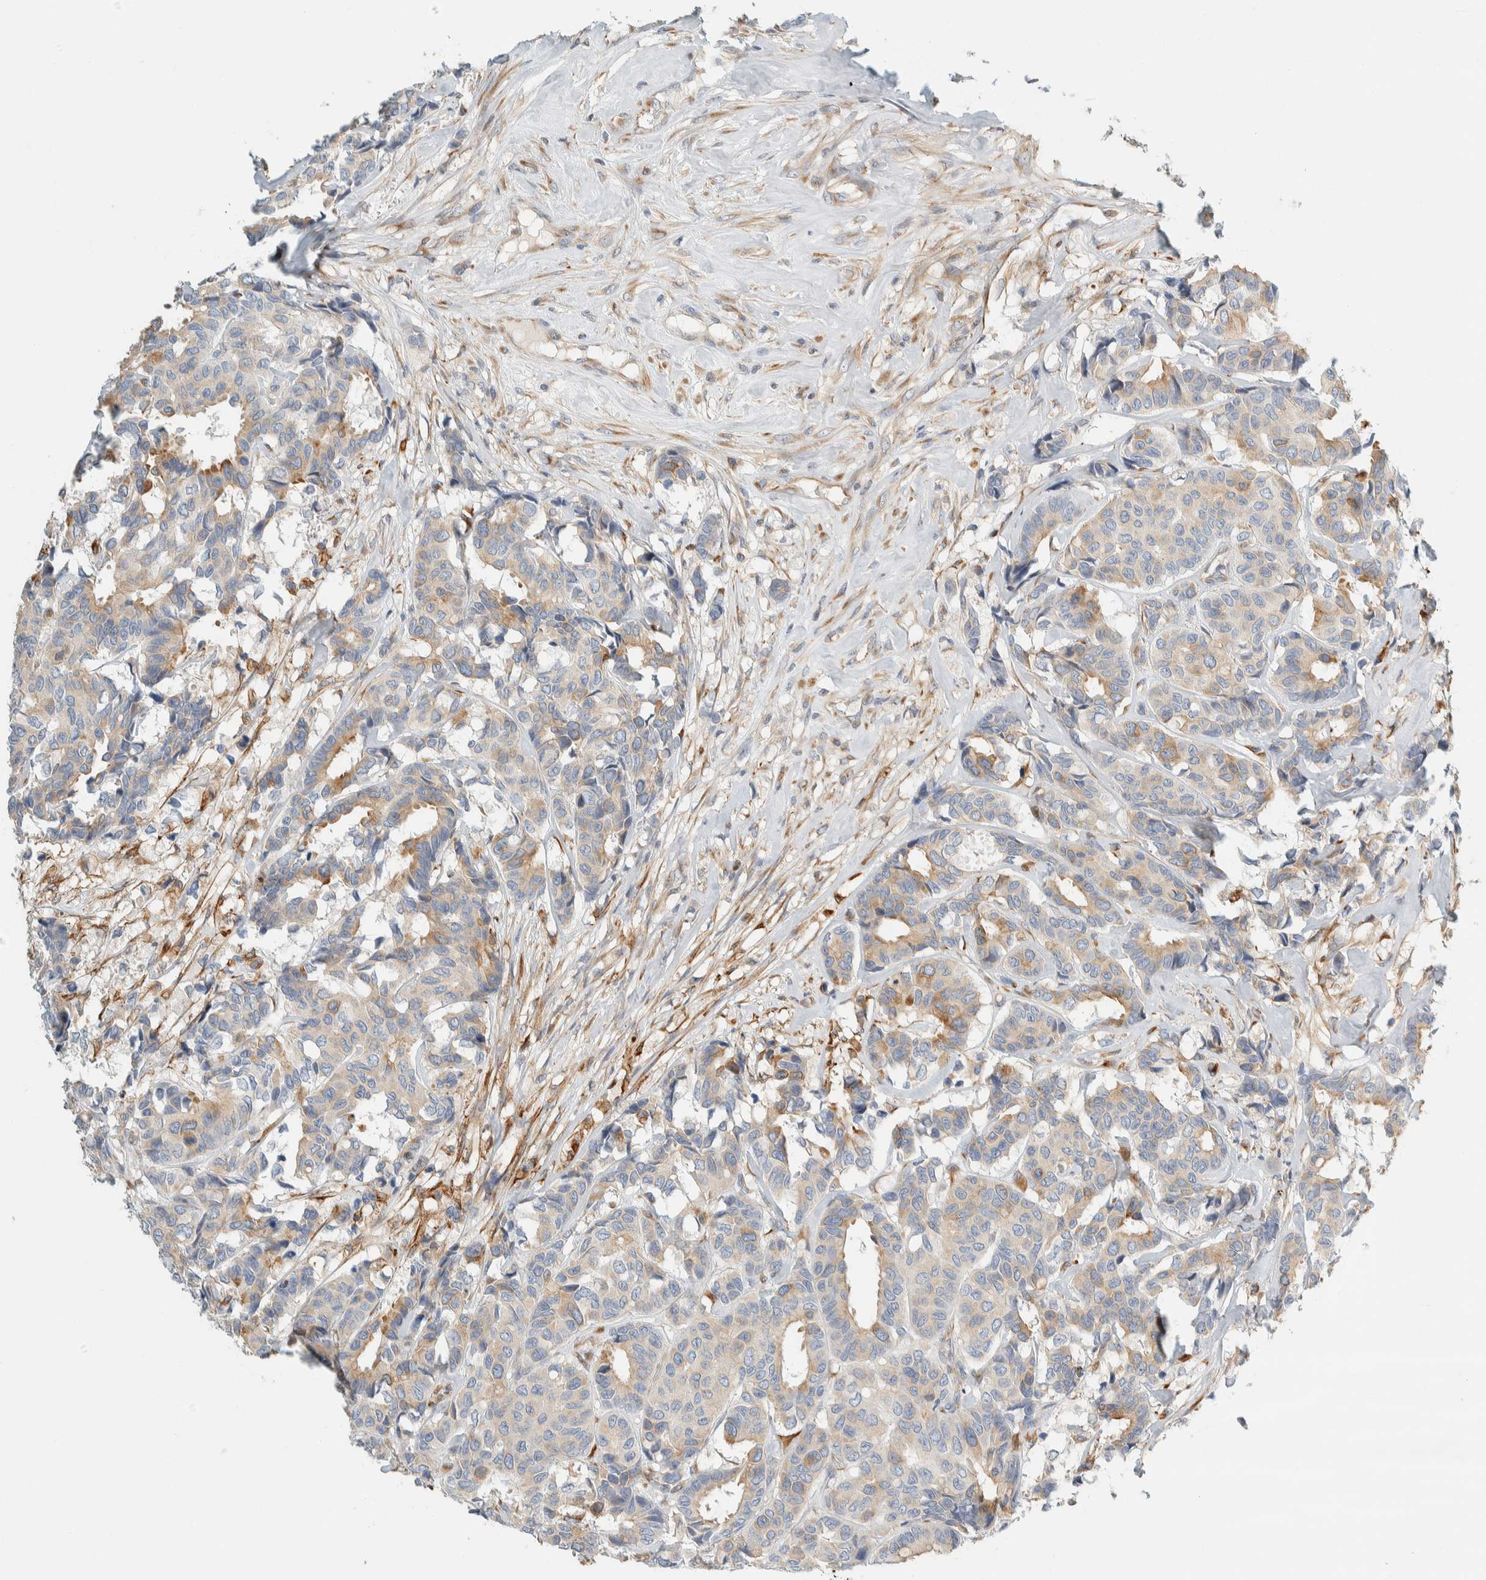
{"staining": {"intensity": "moderate", "quantity": "25%-75%", "location": "cytoplasmic/membranous"}, "tissue": "breast cancer", "cell_type": "Tumor cells", "image_type": "cancer", "snomed": [{"axis": "morphology", "description": "Duct carcinoma"}, {"axis": "topography", "description": "Breast"}], "caption": "Immunohistochemical staining of human breast intraductal carcinoma reveals medium levels of moderate cytoplasmic/membranous positivity in approximately 25%-75% of tumor cells.", "gene": "CDR2", "patient": {"sex": "female", "age": 87}}